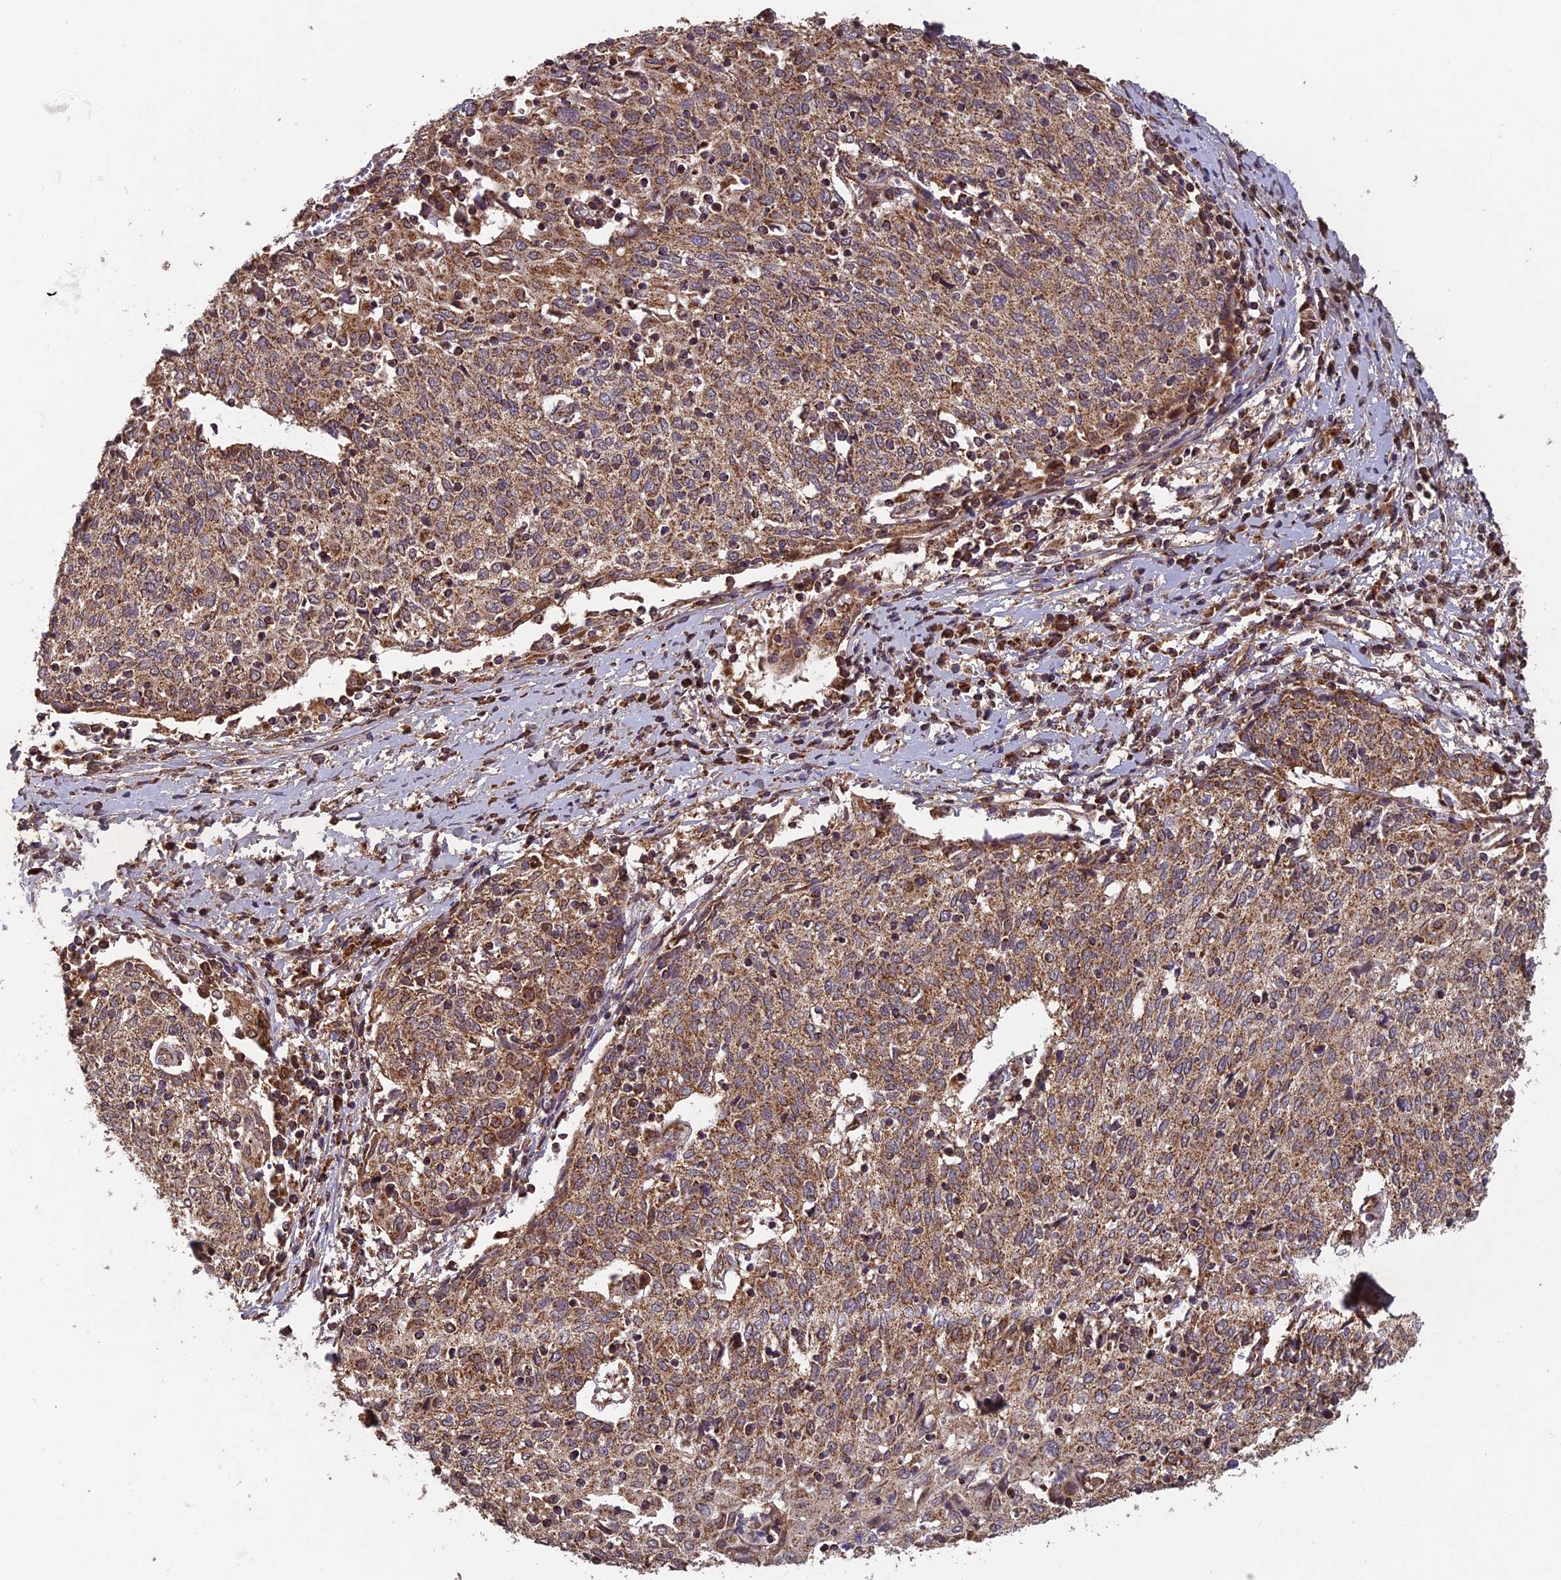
{"staining": {"intensity": "moderate", "quantity": ">75%", "location": "cytoplasmic/membranous"}, "tissue": "cervical cancer", "cell_type": "Tumor cells", "image_type": "cancer", "snomed": [{"axis": "morphology", "description": "Squamous cell carcinoma, NOS"}, {"axis": "topography", "description": "Cervix"}], "caption": "Immunohistochemistry histopathology image of neoplastic tissue: cervical cancer stained using immunohistochemistry shows medium levels of moderate protein expression localized specifically in the cytoplasmic/membranous of tumor cells, appearing as a cytoplasmic/membranous brown color.", "gene": "CCDC15", "patient": {"sex": "female", "age": 52}}